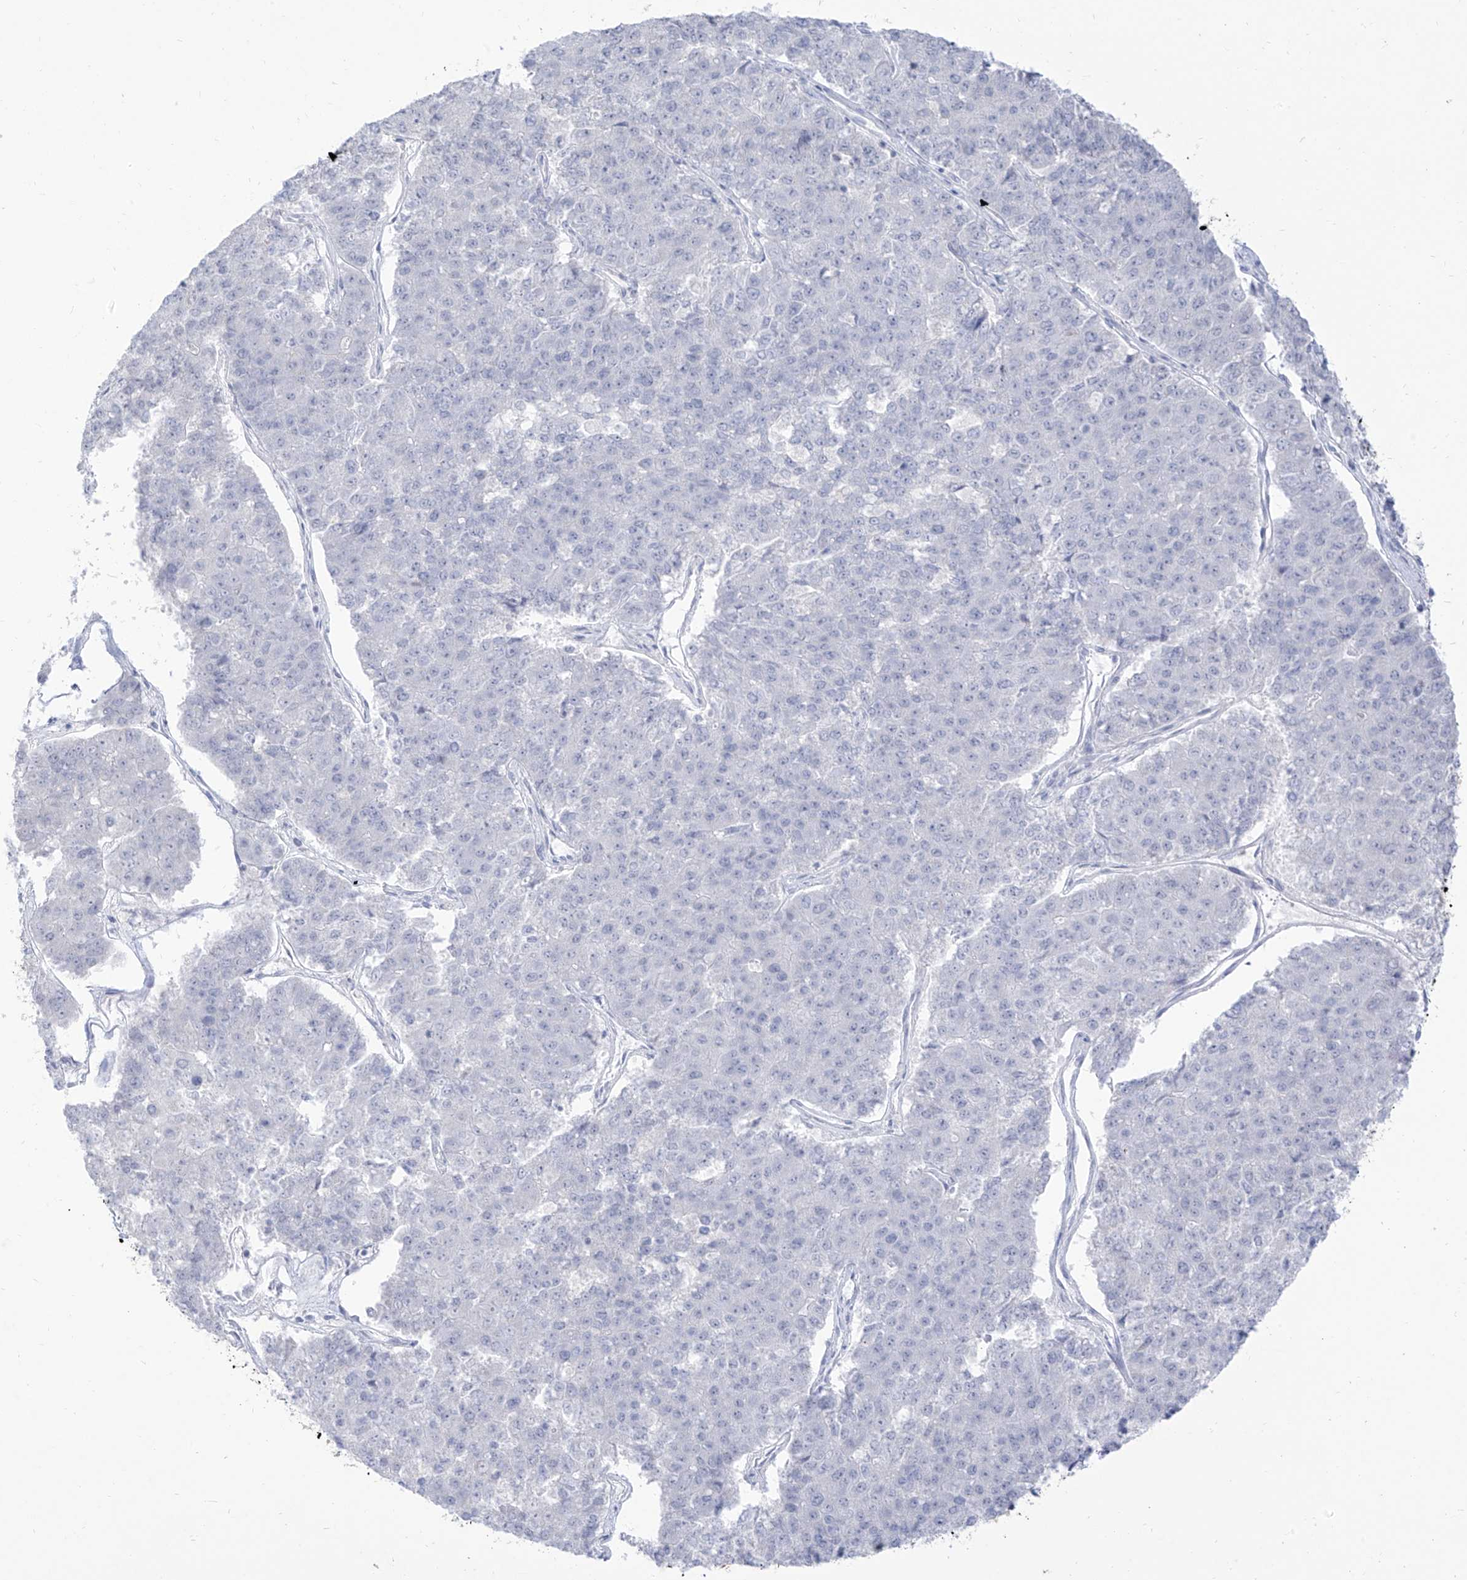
{"staining": {"intensity": "negative", "quantity": "none", "location": "none"}, "tissue": "pancreatic cancer", "cell_type": "Tumor cells", "image_type": "cancer", "snomed": [{"axis": "morphology", "description": "Adenocarcinoma, NOS"}, {"axis": "topography", "description": "Pancreas"}], "caption": "Protein analysis of pancreatic cancer (adenocarcinoma) shows no significant expression in tumor cells.", "gene": "TGM4", "patient": {"sex": "male", "age": 50}}